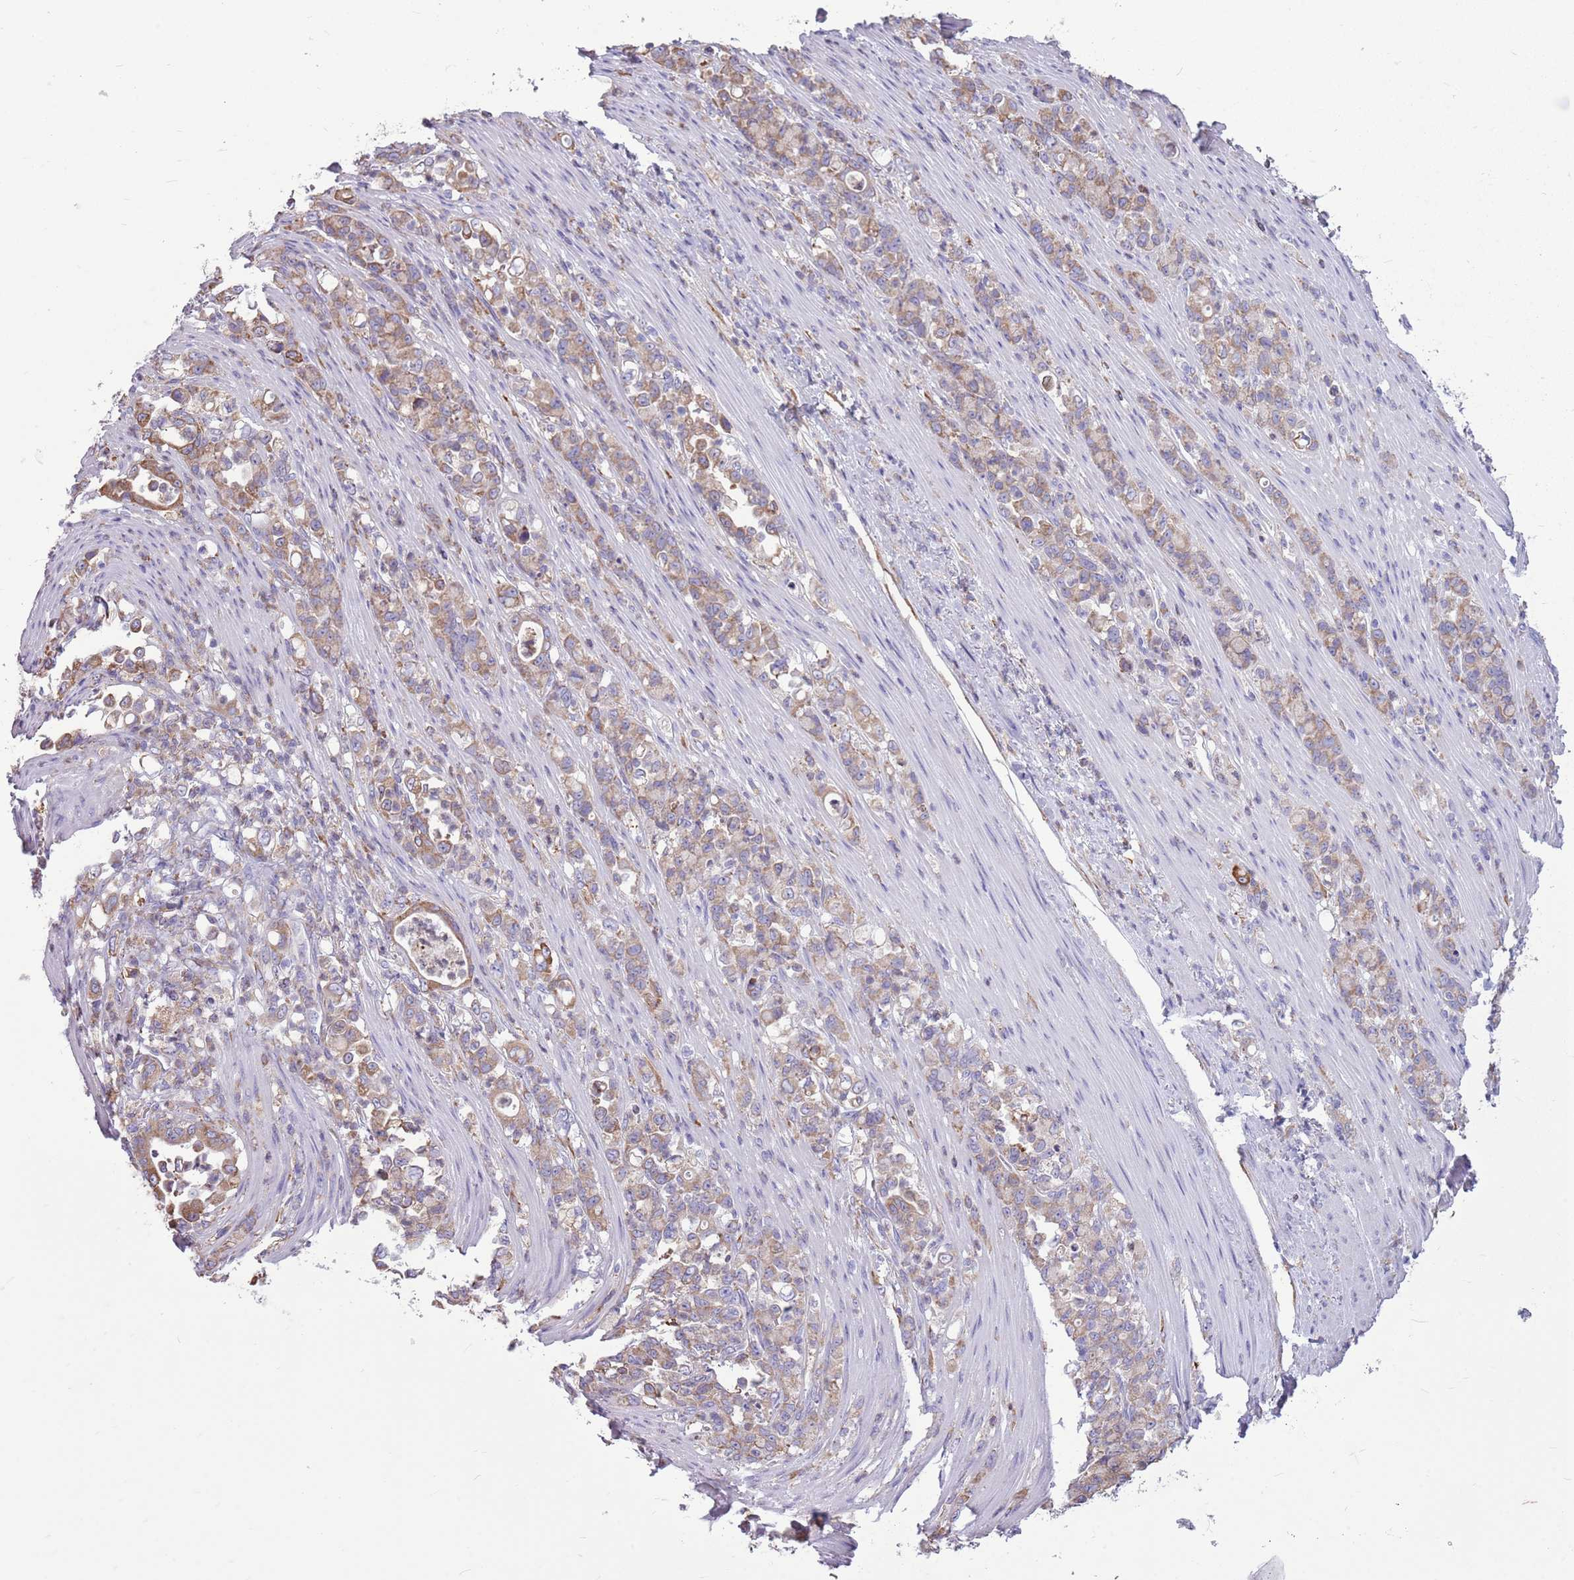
{"staining": {"intensity": "weak", "quantity": ">75%", "location": "cytoplasmic/membranous"}, "tissue": "stomach cancer", "cell_type": "Tumor cells", "image_type": "cancer", "snomed": [{"axis": "morphology", "description": "Normal tissue, NOS"}, {"axis": "morphology", "description": "Adenocarcinoma, NOS"}, {"axis": "topography", "description": "Stomach"}], "caption": "Approximately >75% of tumor cells in human stomach cancer exhibit weak cytoplasmic/membranous protein expression as visualized by brown immunohistochemical staining.", "gene": "KCTD19", "patient": {"sex": "female", "age": 79}}